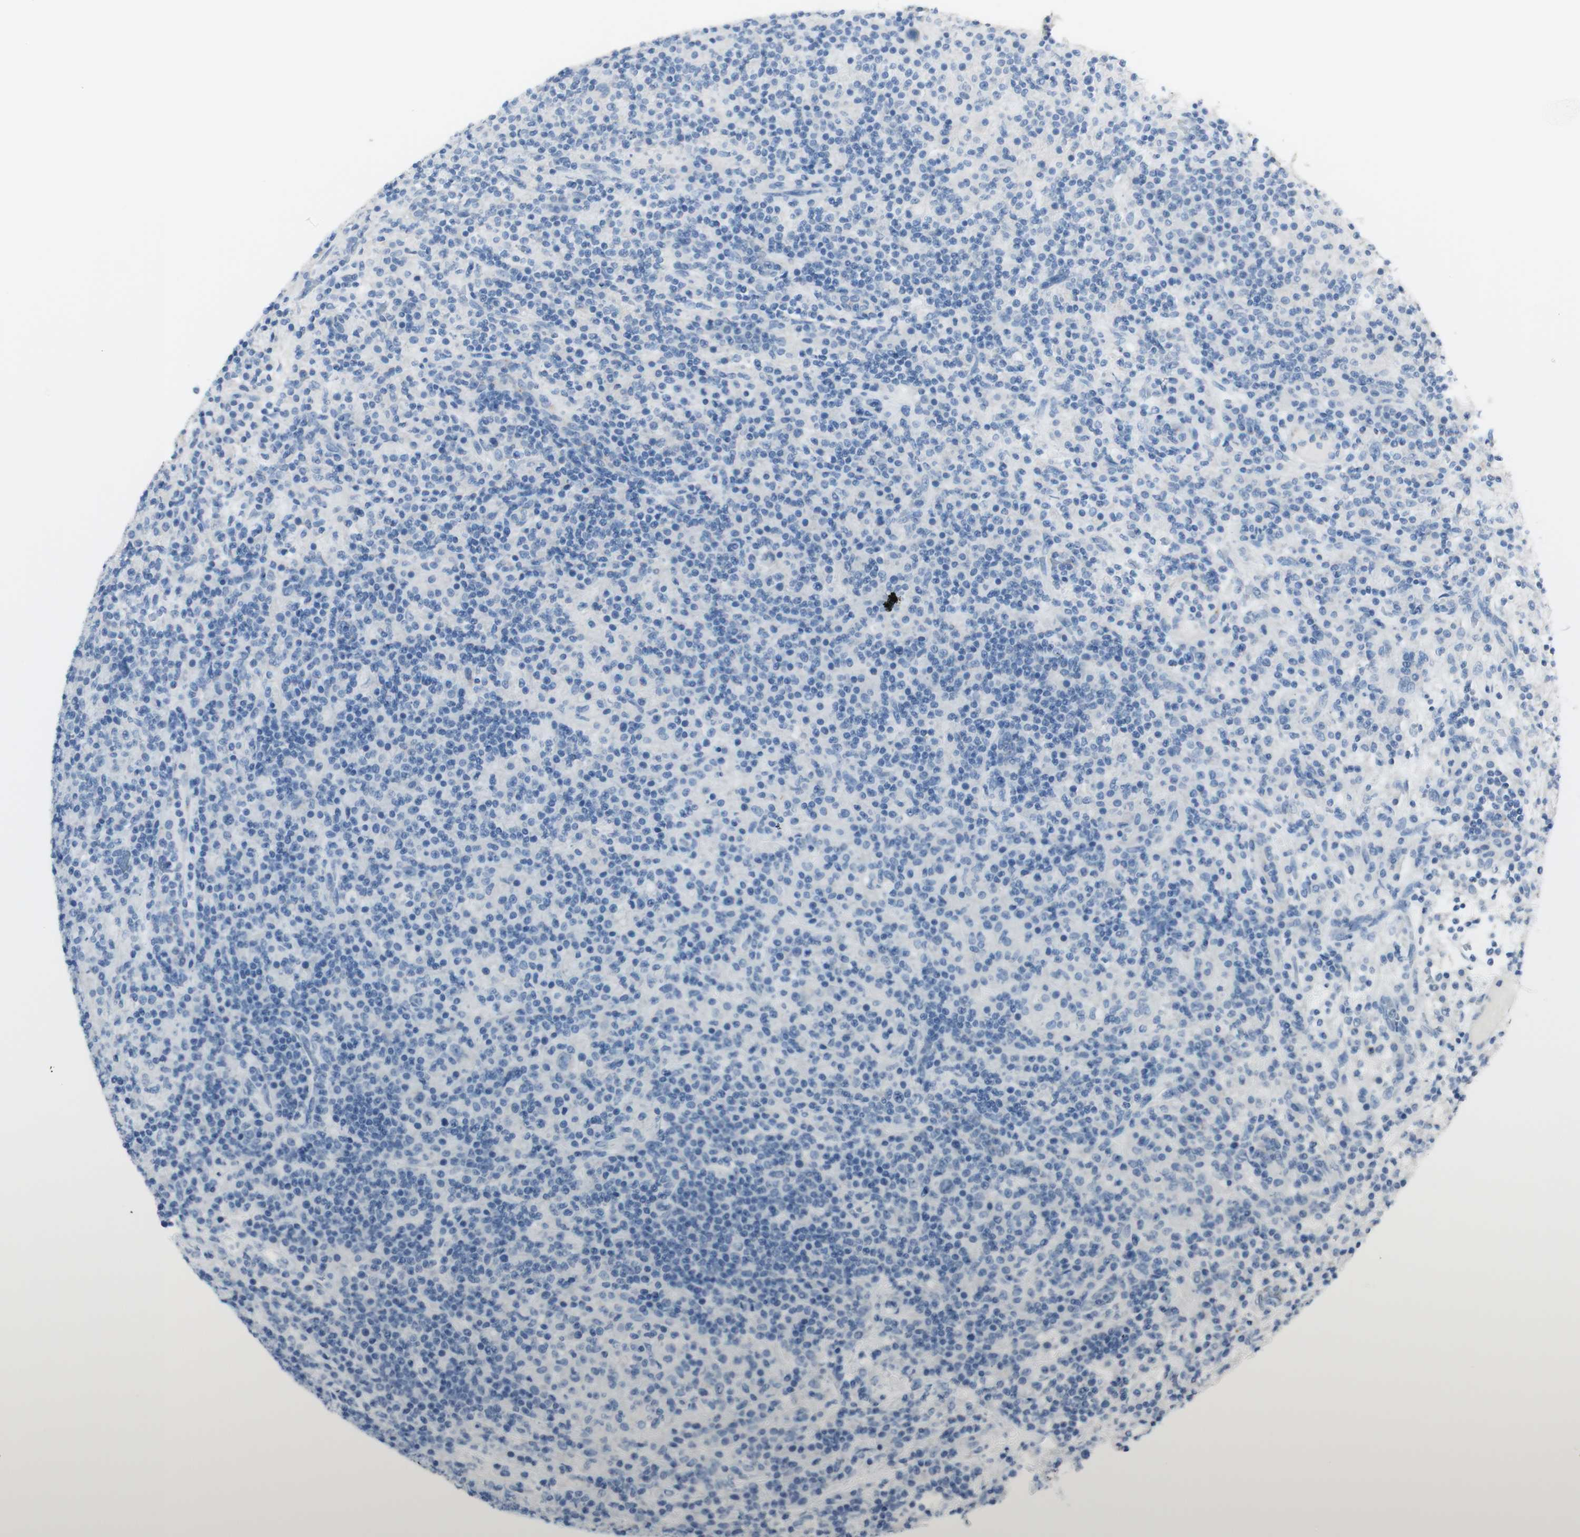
{"staining": {"intensity": "negative", "quantity": "none", "location": "none"}, "tissue": "lymphoma", "cell_type": "Tumor cells", "image_type": "cancer", "snomed": [{"axis": "morphology", "description": "Hodgkin's disease, NOS"}, {"axis": "topography", "description": "Lymph node"}], "caption": "The immunohistochemistry (IHC) histopathology image has no significant positivity in tumor cells of lymphoma tissue.", "gene": "ART3", "patient": {"sex": "male", "age": 70}}